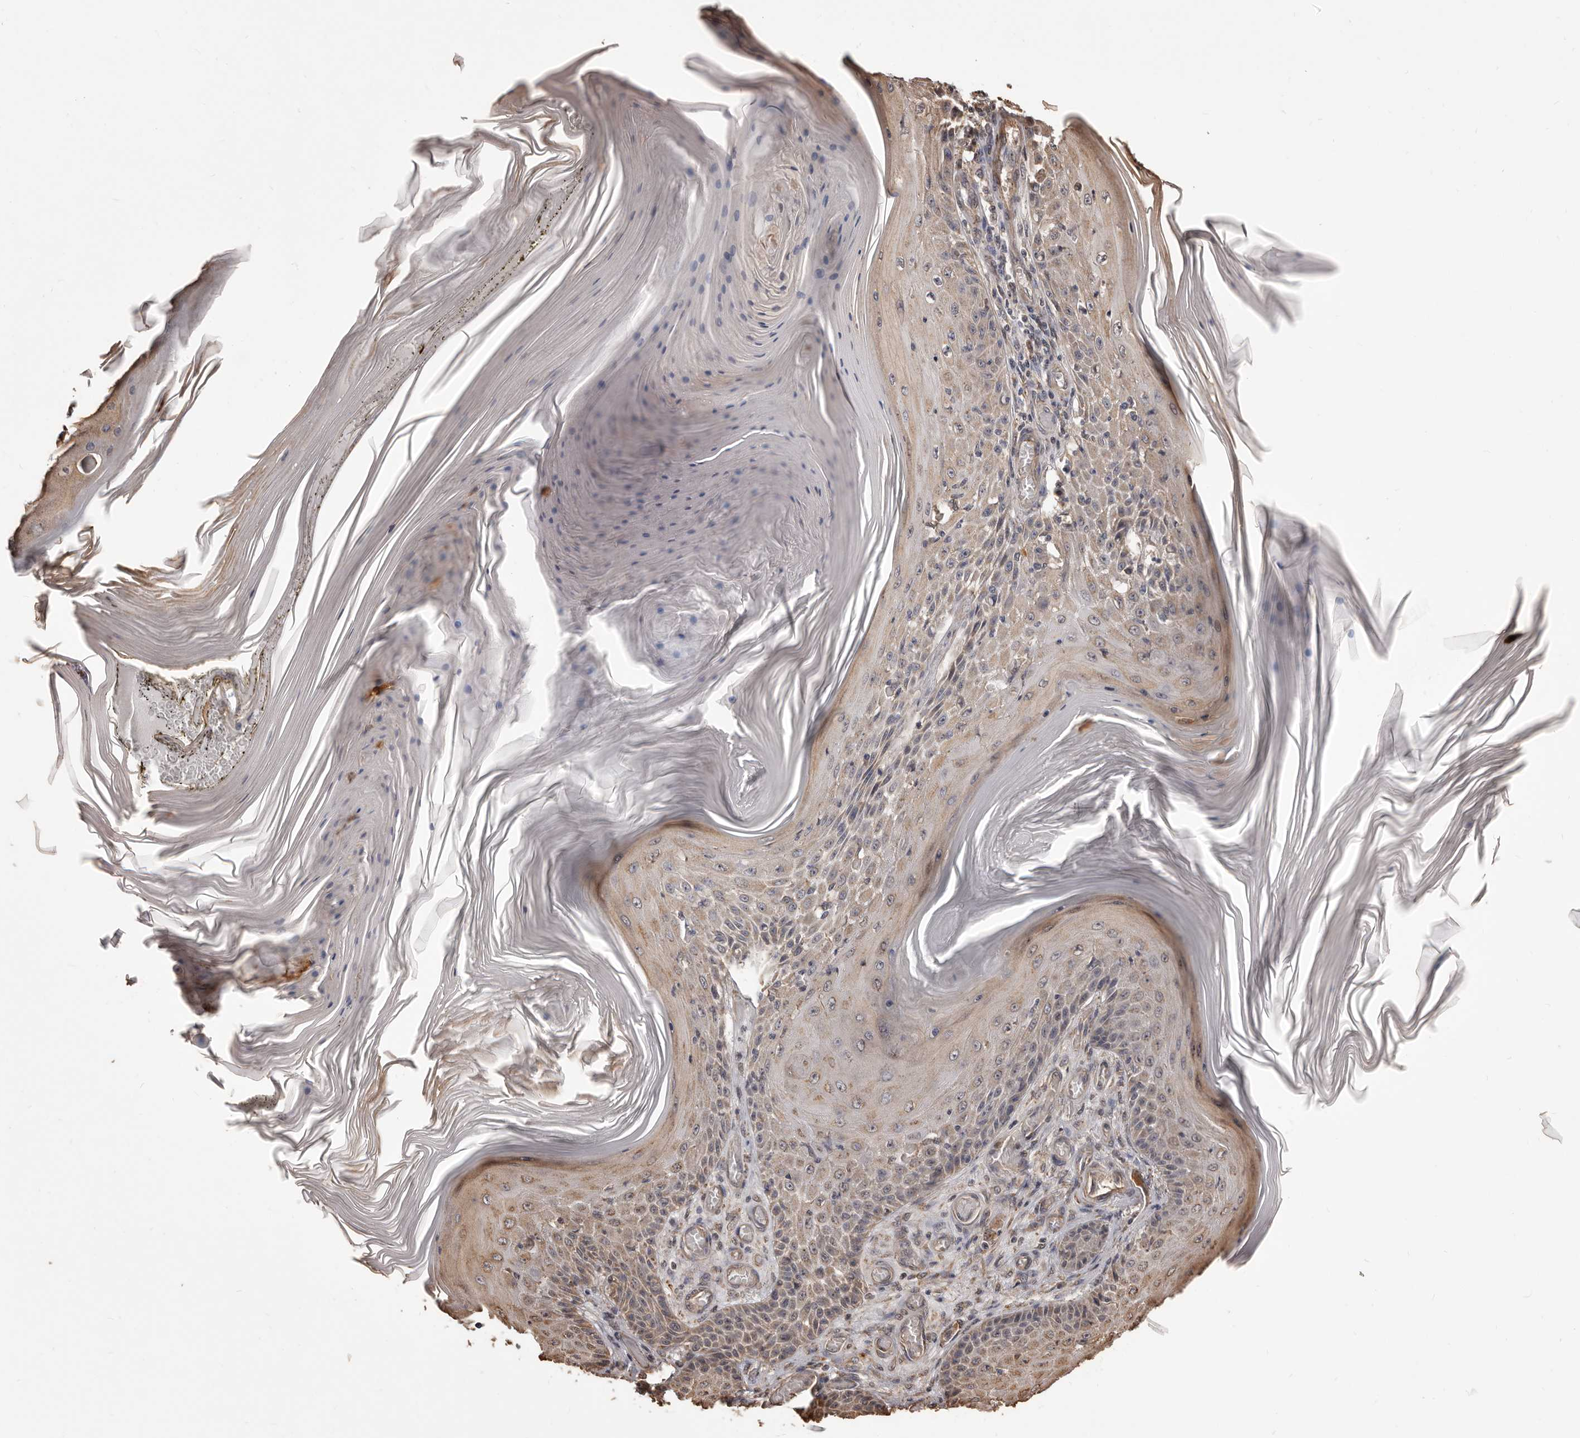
{"staining": {"intensity": "weak", "quantity": "25%-75%", "location": "cytoplasmic/membranous"}, "tissue": "skin cancer", "cell_type": "Tumor cells", "image_type": "cancer", "snomed": [{"axis": "morphology", "description": "Squamous cell carcinoma, NOS"}, {"axis": "topography", "description": "Skin"}], "caption": "Immunohistochemical staining of skin cancer (squamous cell carcinoma) displays low levels of weak cytoplasmic/membranous expression in approximately 25%-75% of tumor cells. (DAB (3,3'-diaminobenzidine) = brown stain, brightfield microscopy at high magnification).", "gene": "ALPK1", "patient": {"sex": "female", "age": 73}}